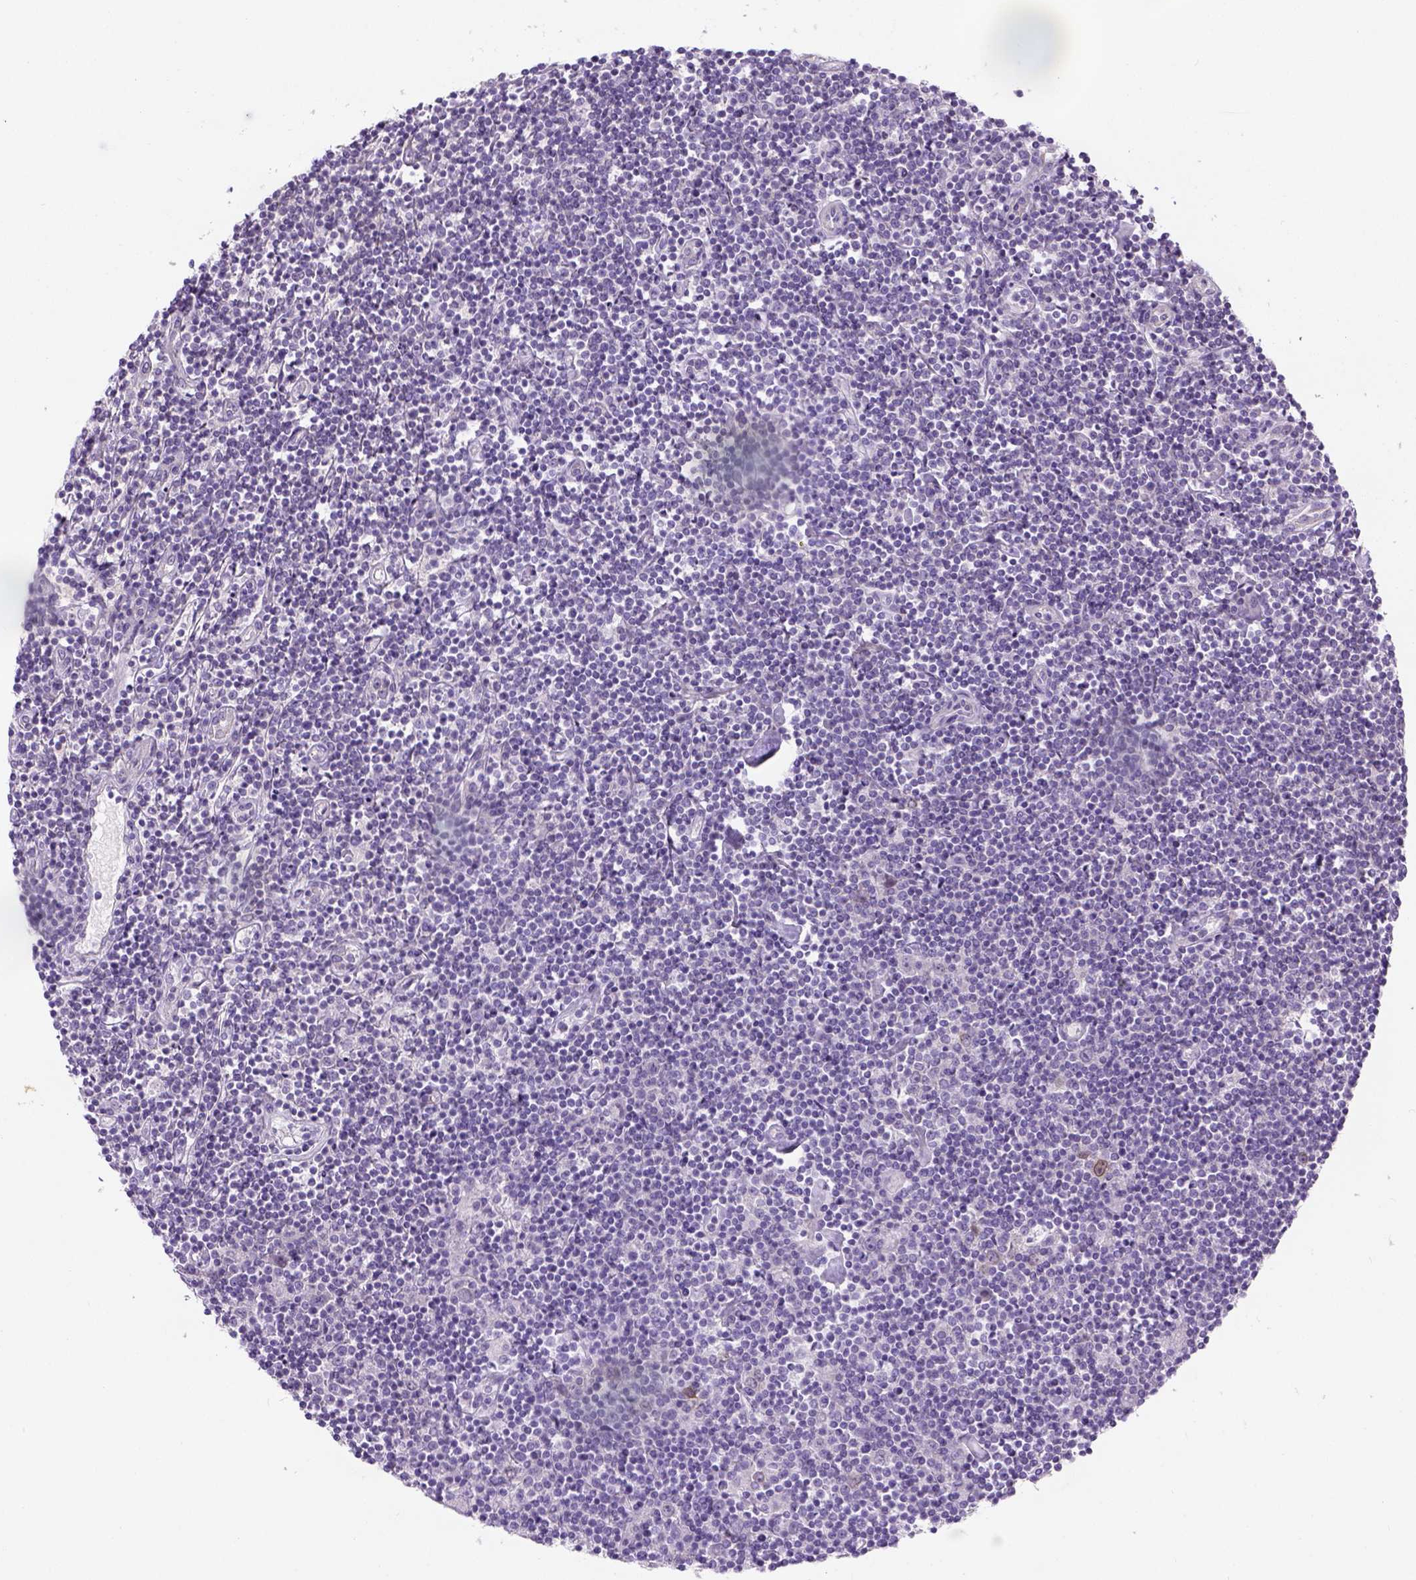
{"staining": {"intensity": "negative", "quantity": "none", "location": "none"}, "tissue": "lymphoma", "cell_type": "Tumor cells", "image_type": "cancer", "snomed": [{"axis": "morphology", "description": "Hodgkin's disease, NOS"}, {"axis": "topography", "description": "Lymph node"}], "caption": "IHC of human Hodgkin's disease displays no expression in tumor cells.", "gene": "C20orf144", "patient": {"sex": "male", "age": 40}}